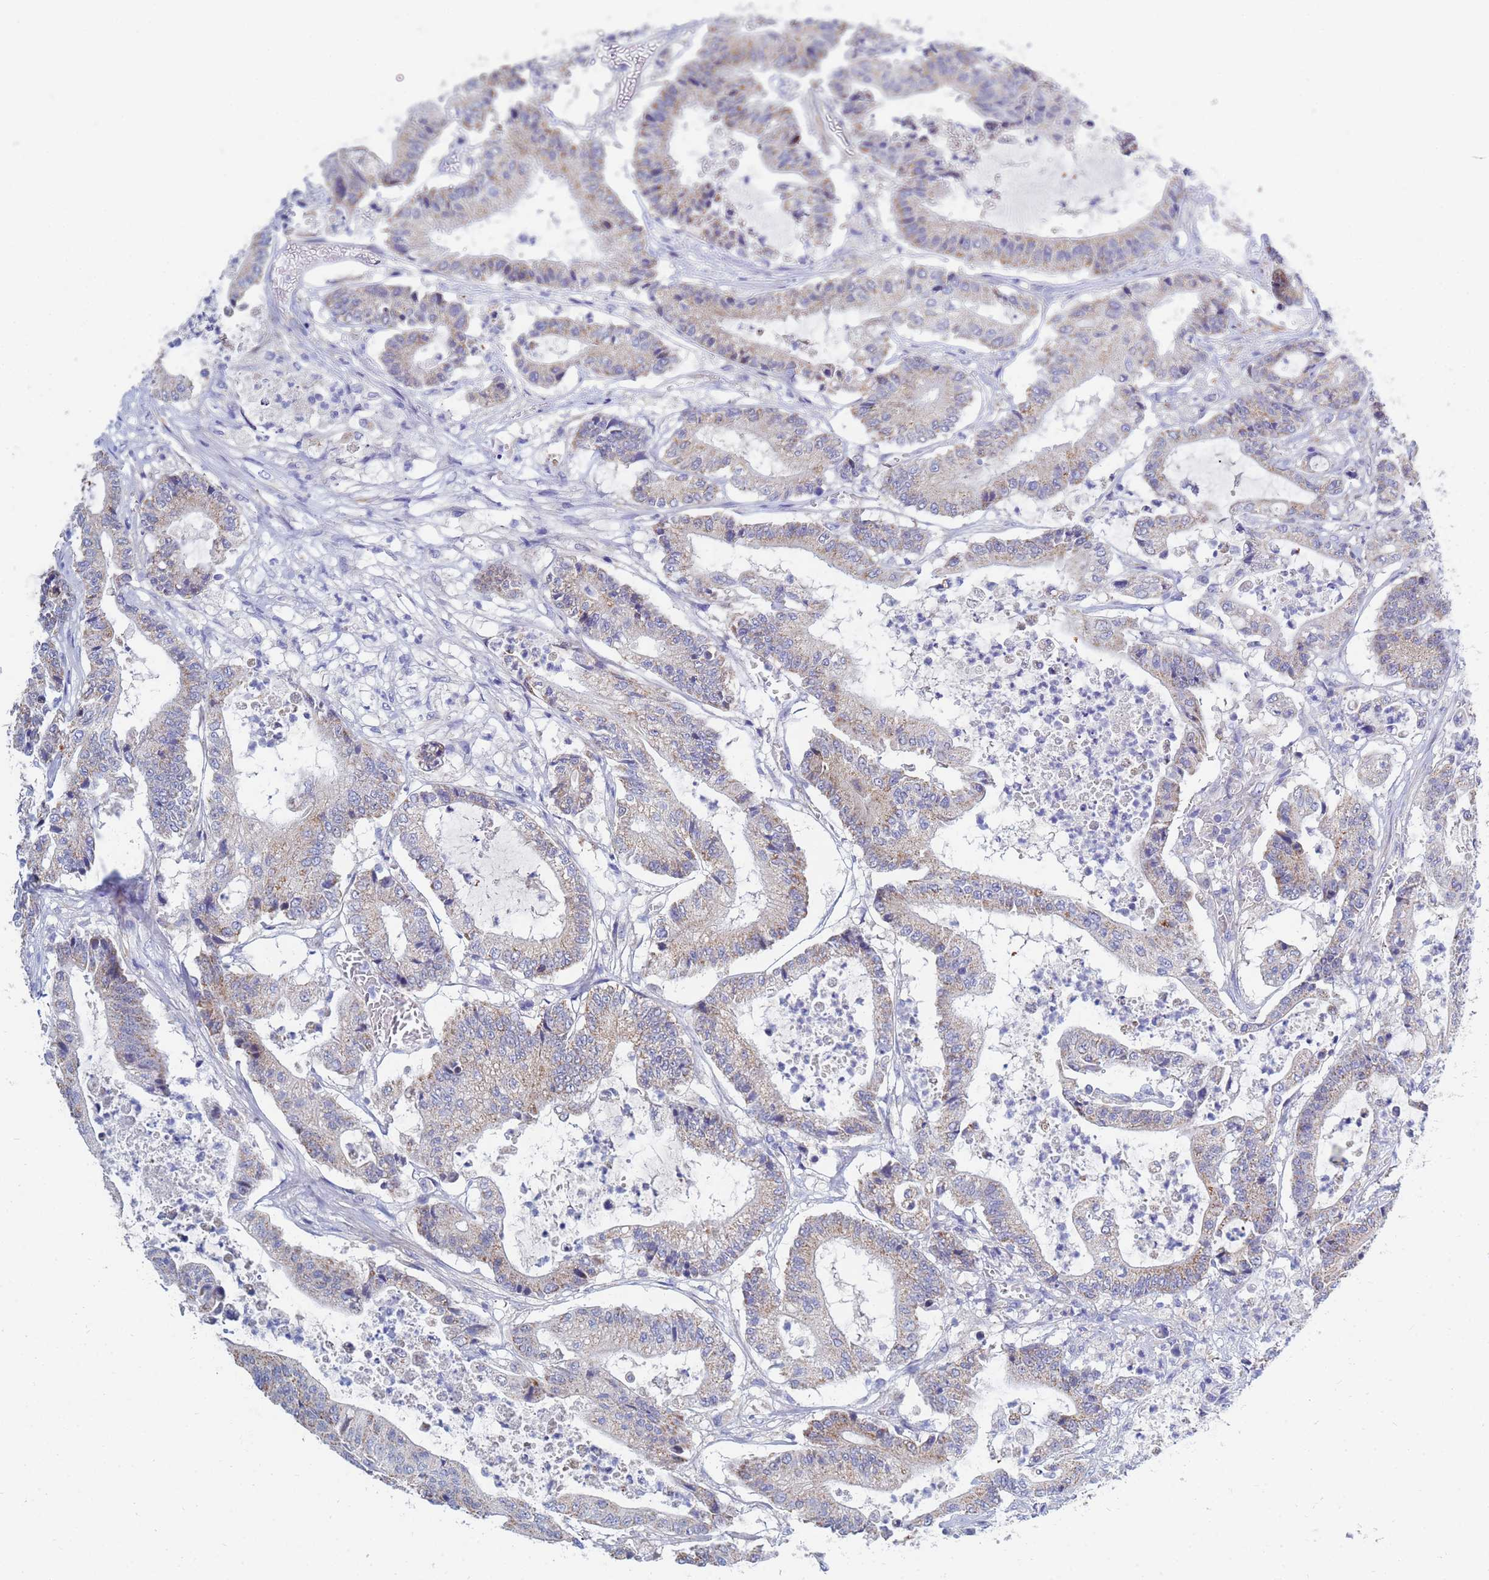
{"staining": {"intensity": "moderate", "quantity": "25%-75%", "location": "cytoplasmic/membranous"}, "tissue": "colorectal cancer", "cell_type": "Tumor cells", "image_type": "cancer", "snomed": [{"axis": "morphology", "description": "Adenocarcinoma, NOS"}, {"axis": "topography", "description": "Colon"}], "caption": "Human colorectal adenocarcinoma stained with a protein marker shows moderate staining in tumor cells.", "gene": "SDR39U1", "patient": {"sex": "female", "age": 84}}